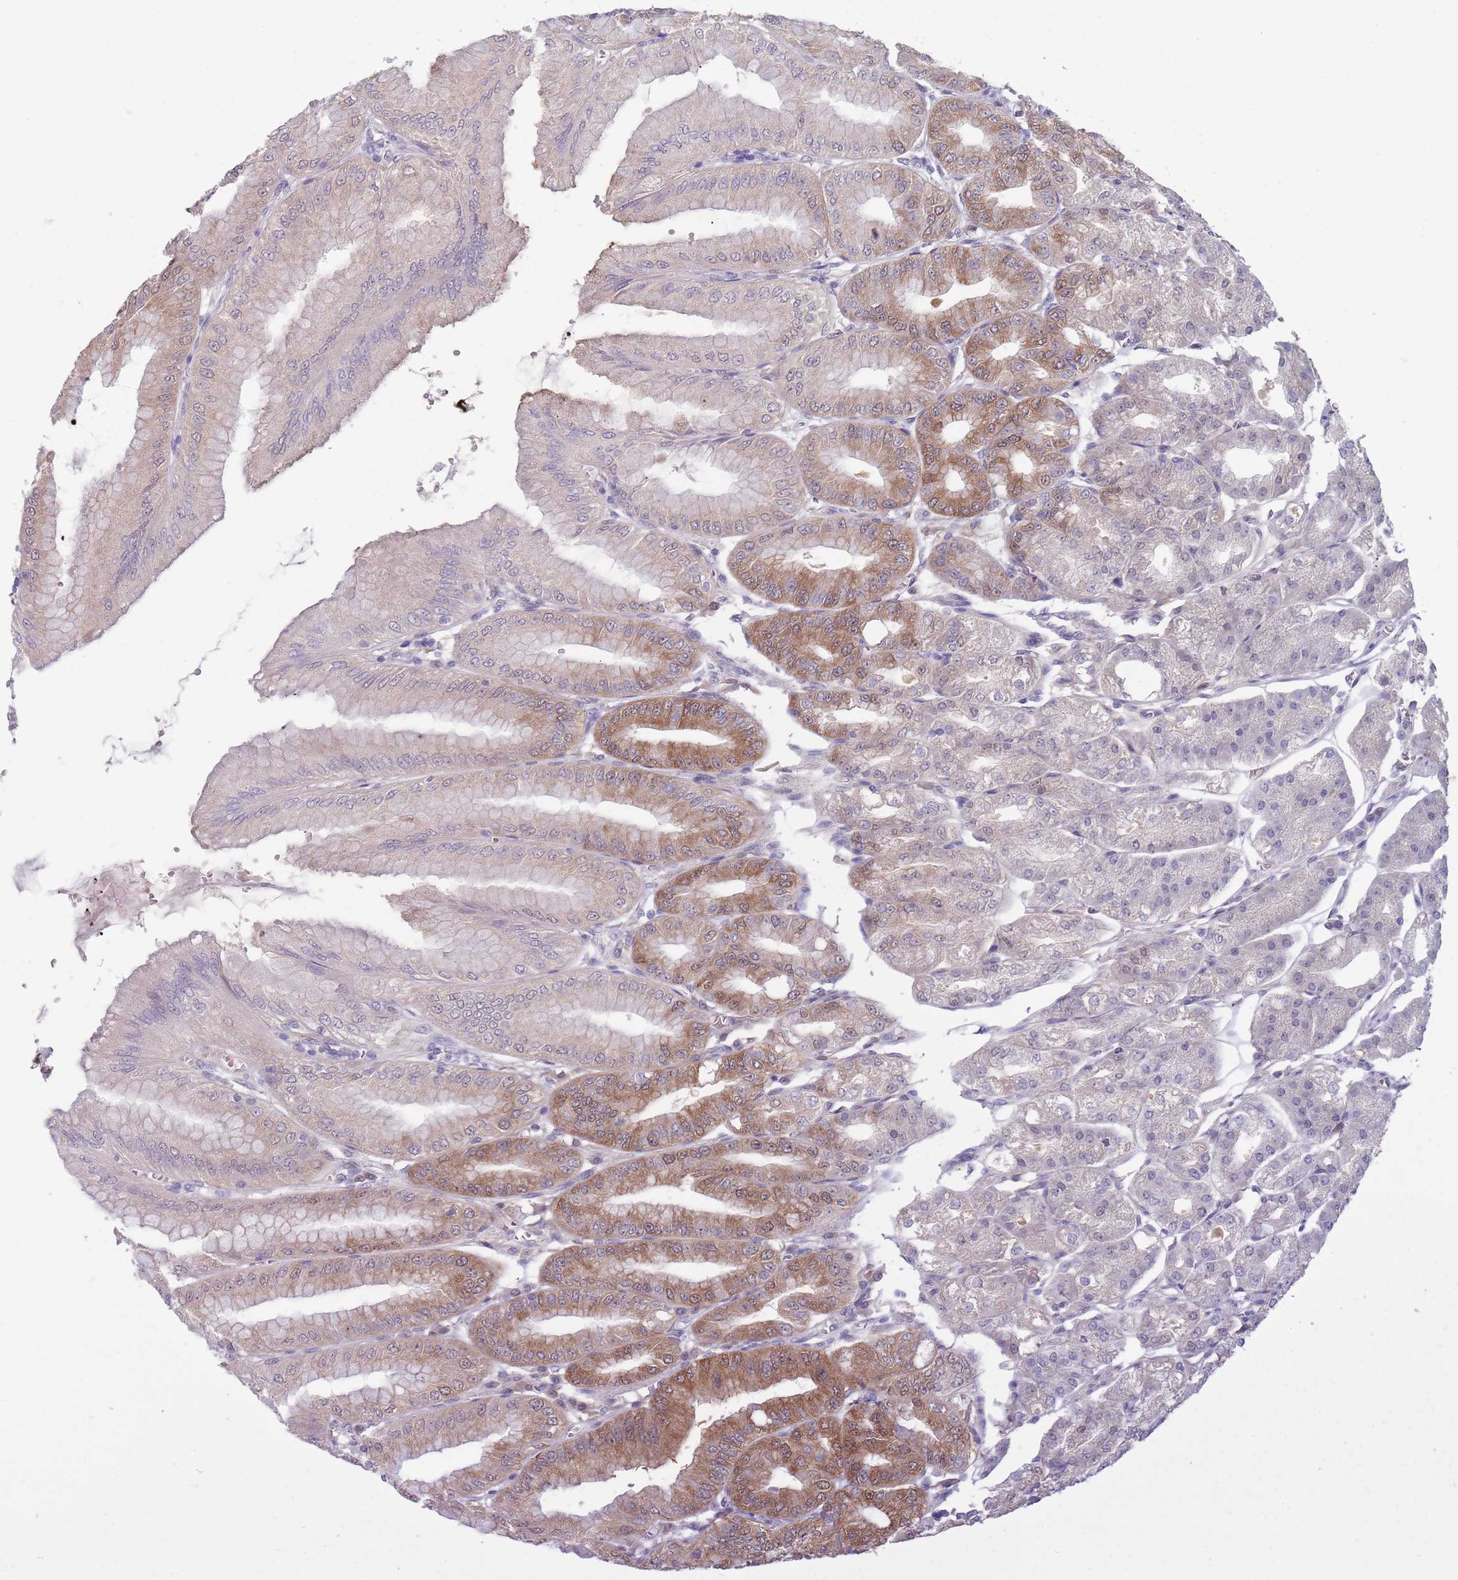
{"staining": {"intensity": "moderate", "quantity": "<25%", "location": "cytoplasmic/membranous,nuclear"}, "tissue": "stomach", "cell_type": "Glandular cells", "image_type": "normal", "snomed": [{"axis": "morphology", "description": "Normal tissue, NOS"}, {"axis": "topography", "description": "Stomach, lower"}], "caption": "Protein staining displays moderate cytoplasmic/membranous,nuclear expression in approximately <25% of glandular cells in normal stomach. (DAB IHC, brown staining for protein, blue staining for nuclei).", "gene": "CLNS1A", "patient": {"sex": "male", "age": 71}}